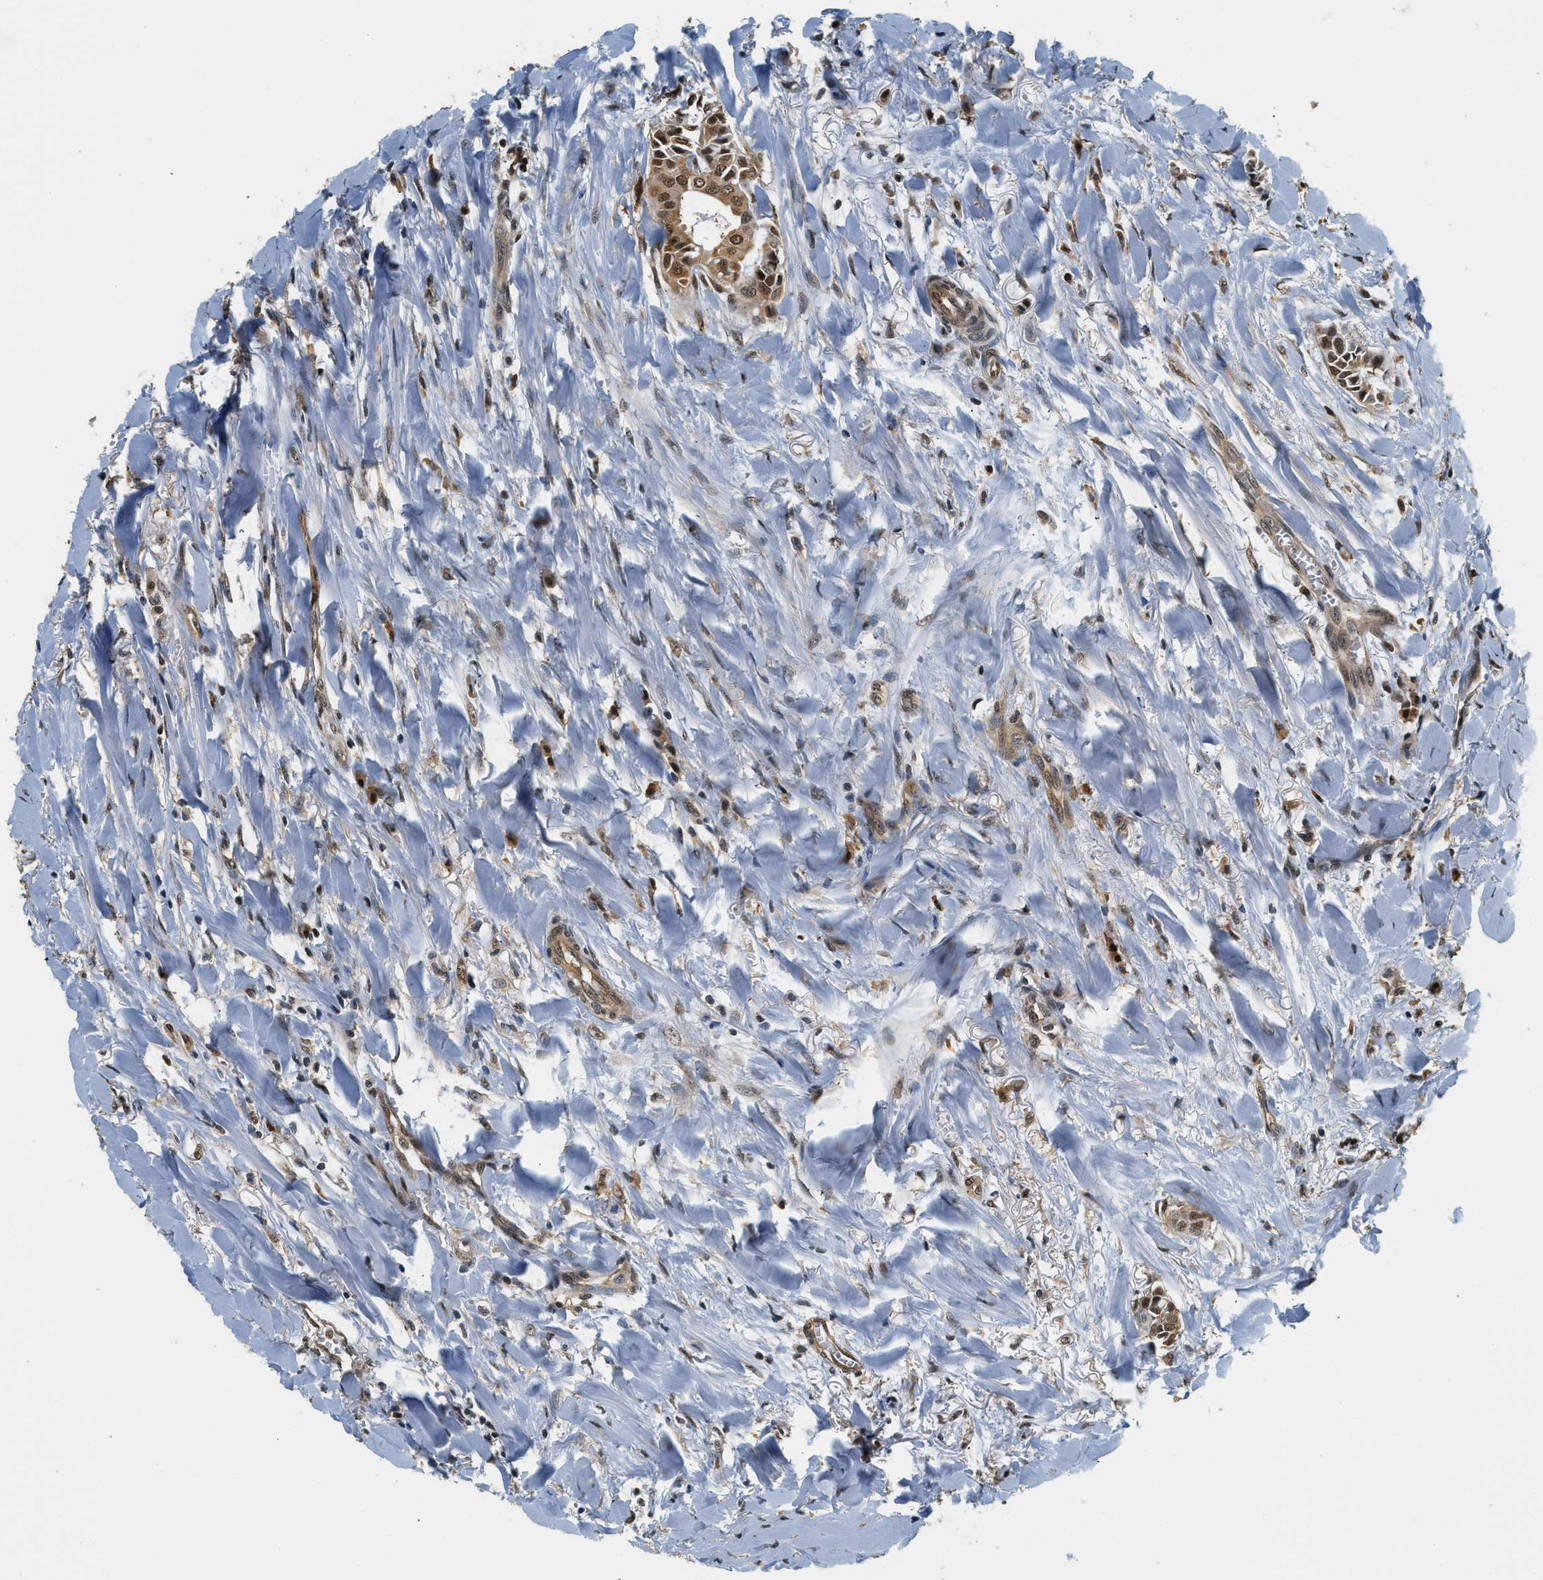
{"staining": {"intensity": "strong", "quantity": ">75%", "location": "cytoplasmic/membranous,nuclear"}, "tissue": "head and neck cancer", "cell_type": "Tumor cells", "image_type": "cancer", "snomed": [{"axis": "morphology", "description": "Adenocarcinoma, NOS"}, {"axis": "topography", "description": "Salivary gland"}, {"axis": "topography", "description": "Head-Neck"}], "caption": "Tumor cells reveal high levels of strong cytoplasmic/membranous and nuclear positivity in approximately >75% of cells in human adenocarcinoma (head and neck). (IHC, brightfield microscopy, high magnification).", "gene": "PSMD3", "patient": {"sex": "female", "age": 59}}